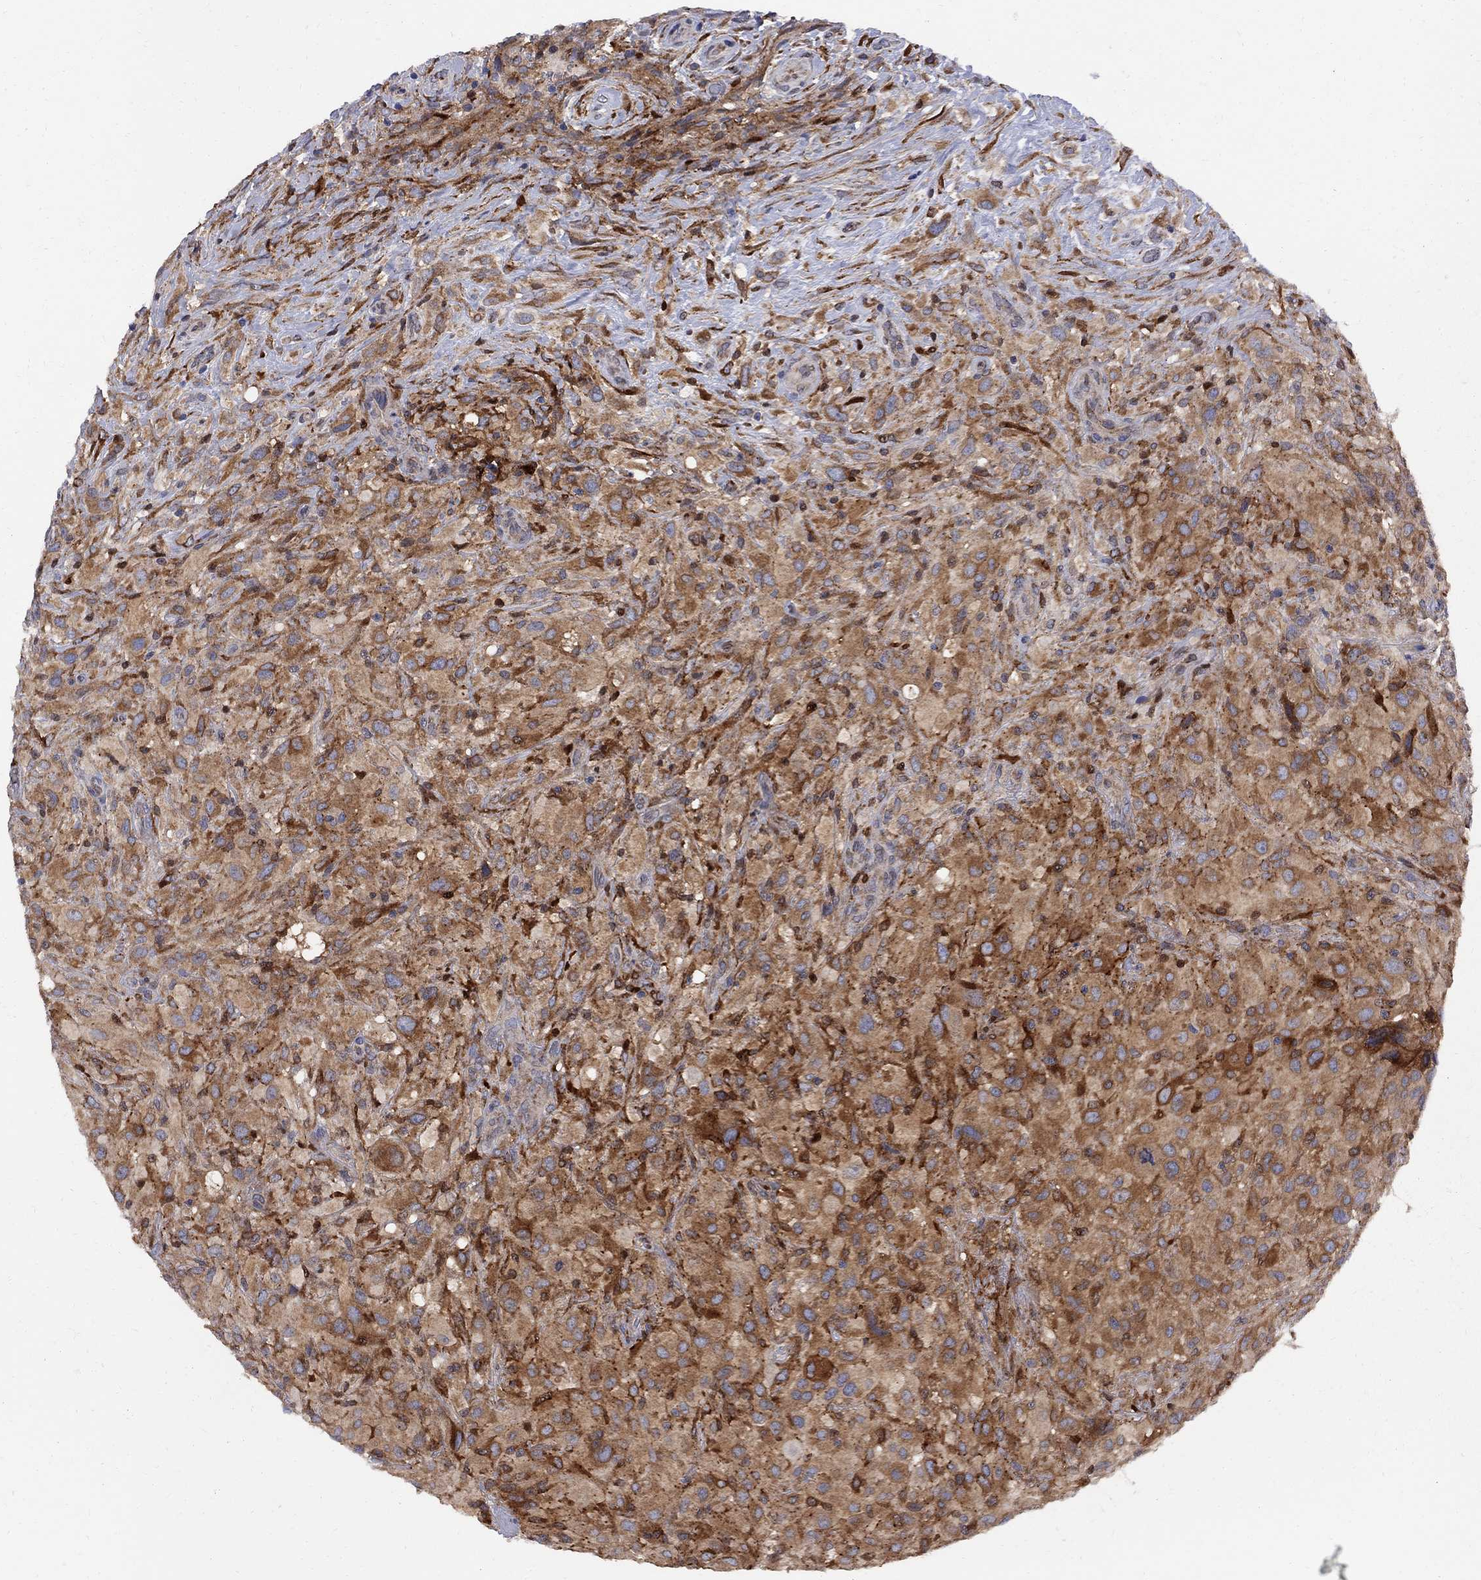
{"staining": {"intensity": "strong", "quantity": ">75%", "location": "cytoplasmic/membranous"}, "tissue": "glioma", "cell_type": "Tumor cells", "image_type": "cancer", "snomed": [{"axis": "morphology", "description": "Glioma, malignant, High grade"}, {"axis": "topography", "description": "Cerebral cortex"}], "caption": "Approximately >75% of tumor cells in human glioma exhibit strong cytoplasmic/membranous protein staining as visualized by brown immunohistochemical staining.", "gene": "MTHFR", "patient": {"sex": "male", "age": 35}}